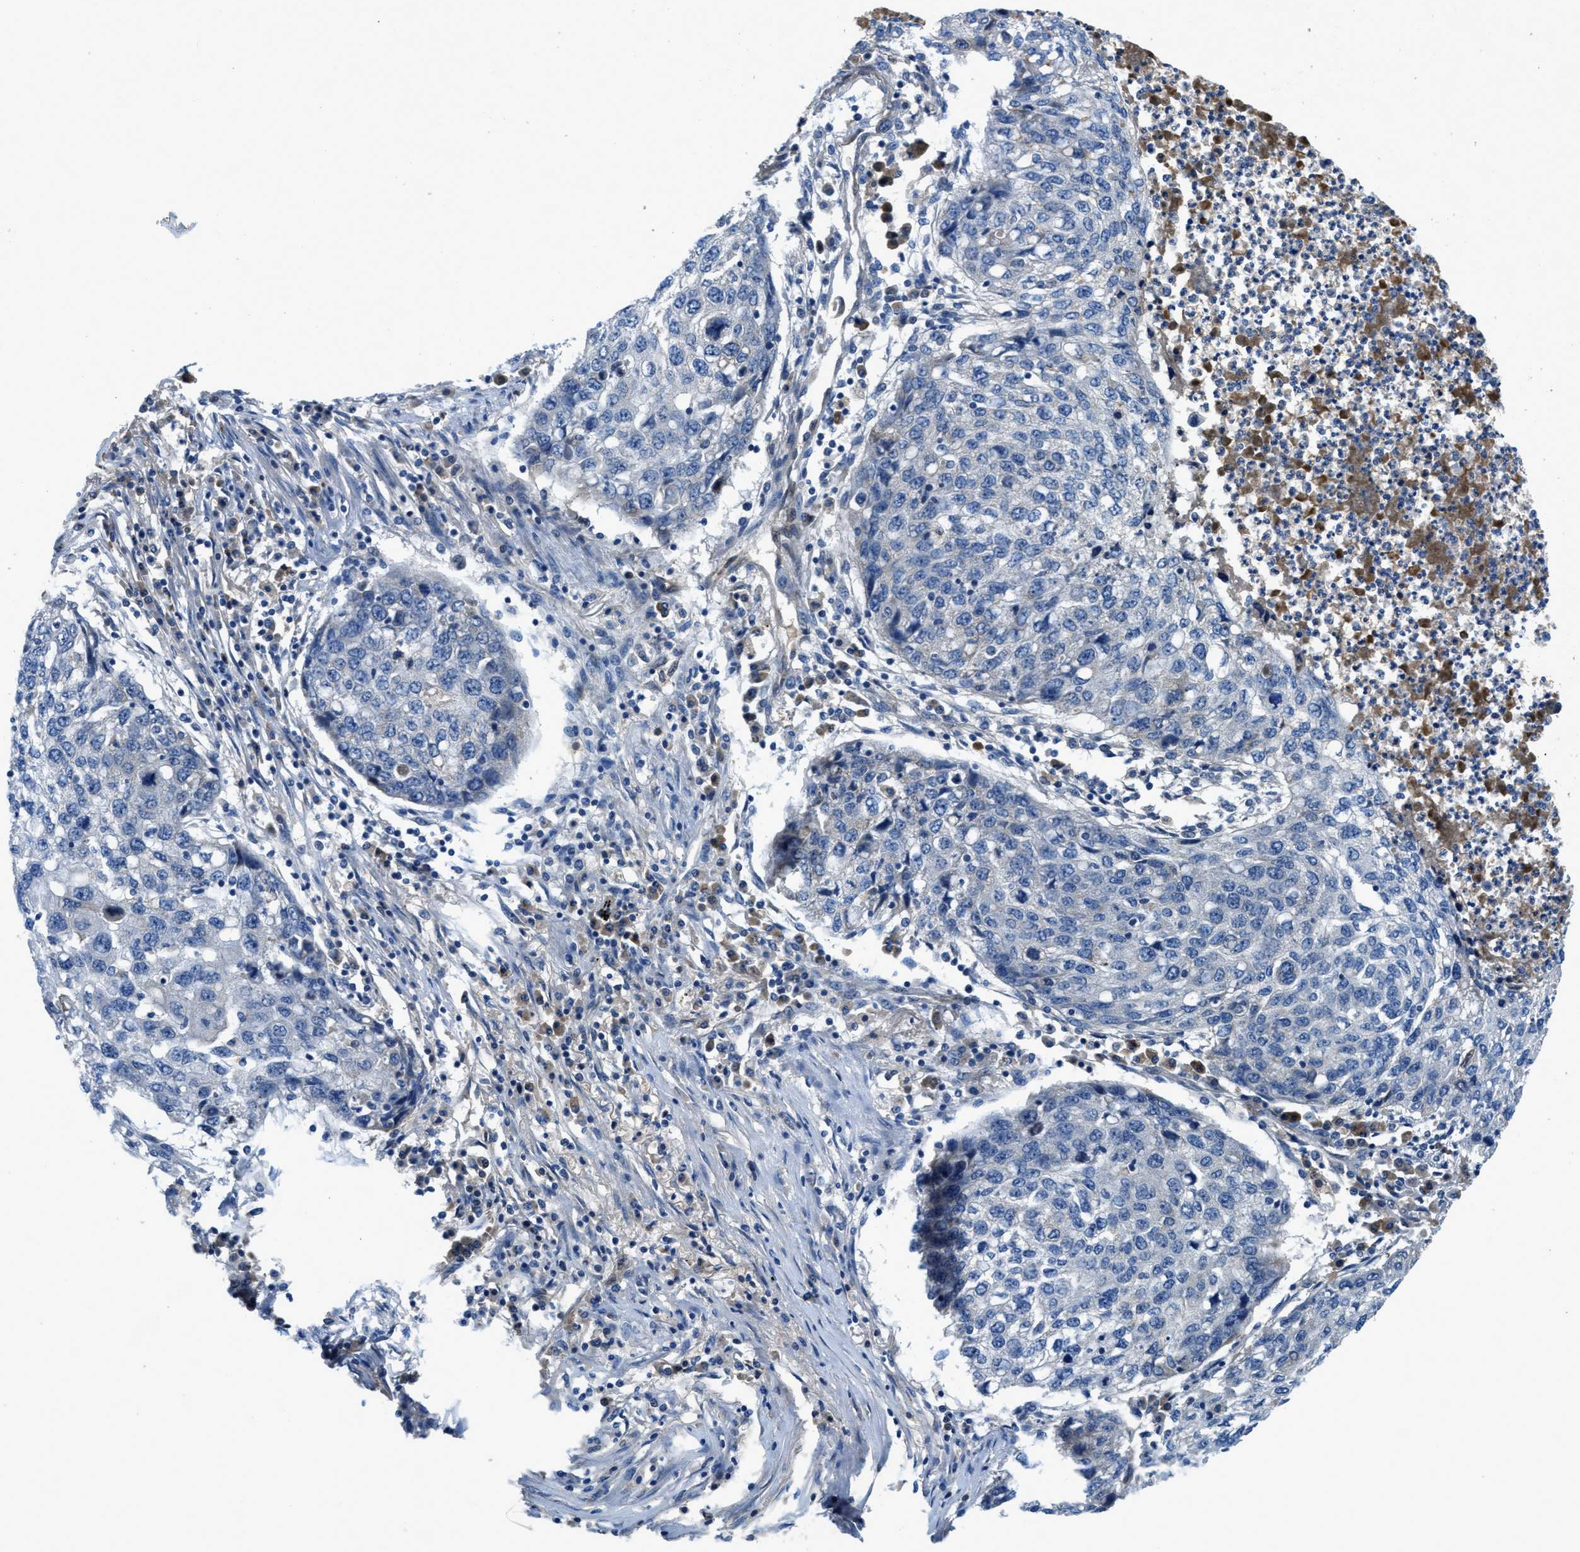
{"staining": {"intensity": "negative", "quantity": "none", "location": "none"}, "tissue": "lung cancer", "cell_type": "Tumor cells", "image_type": "cancer", "snomed": [{"axis": "morphology", "description": "Squamous cell carcinoma, NOS"}, {"axis": "topography", "description": "Lung"}], "caption": "Tumor cells show no significant protein staining in lung cancer (squamous cell carcinoma).", "gene": "PNKD", "patient": {"sex": "female", "age": 63}}